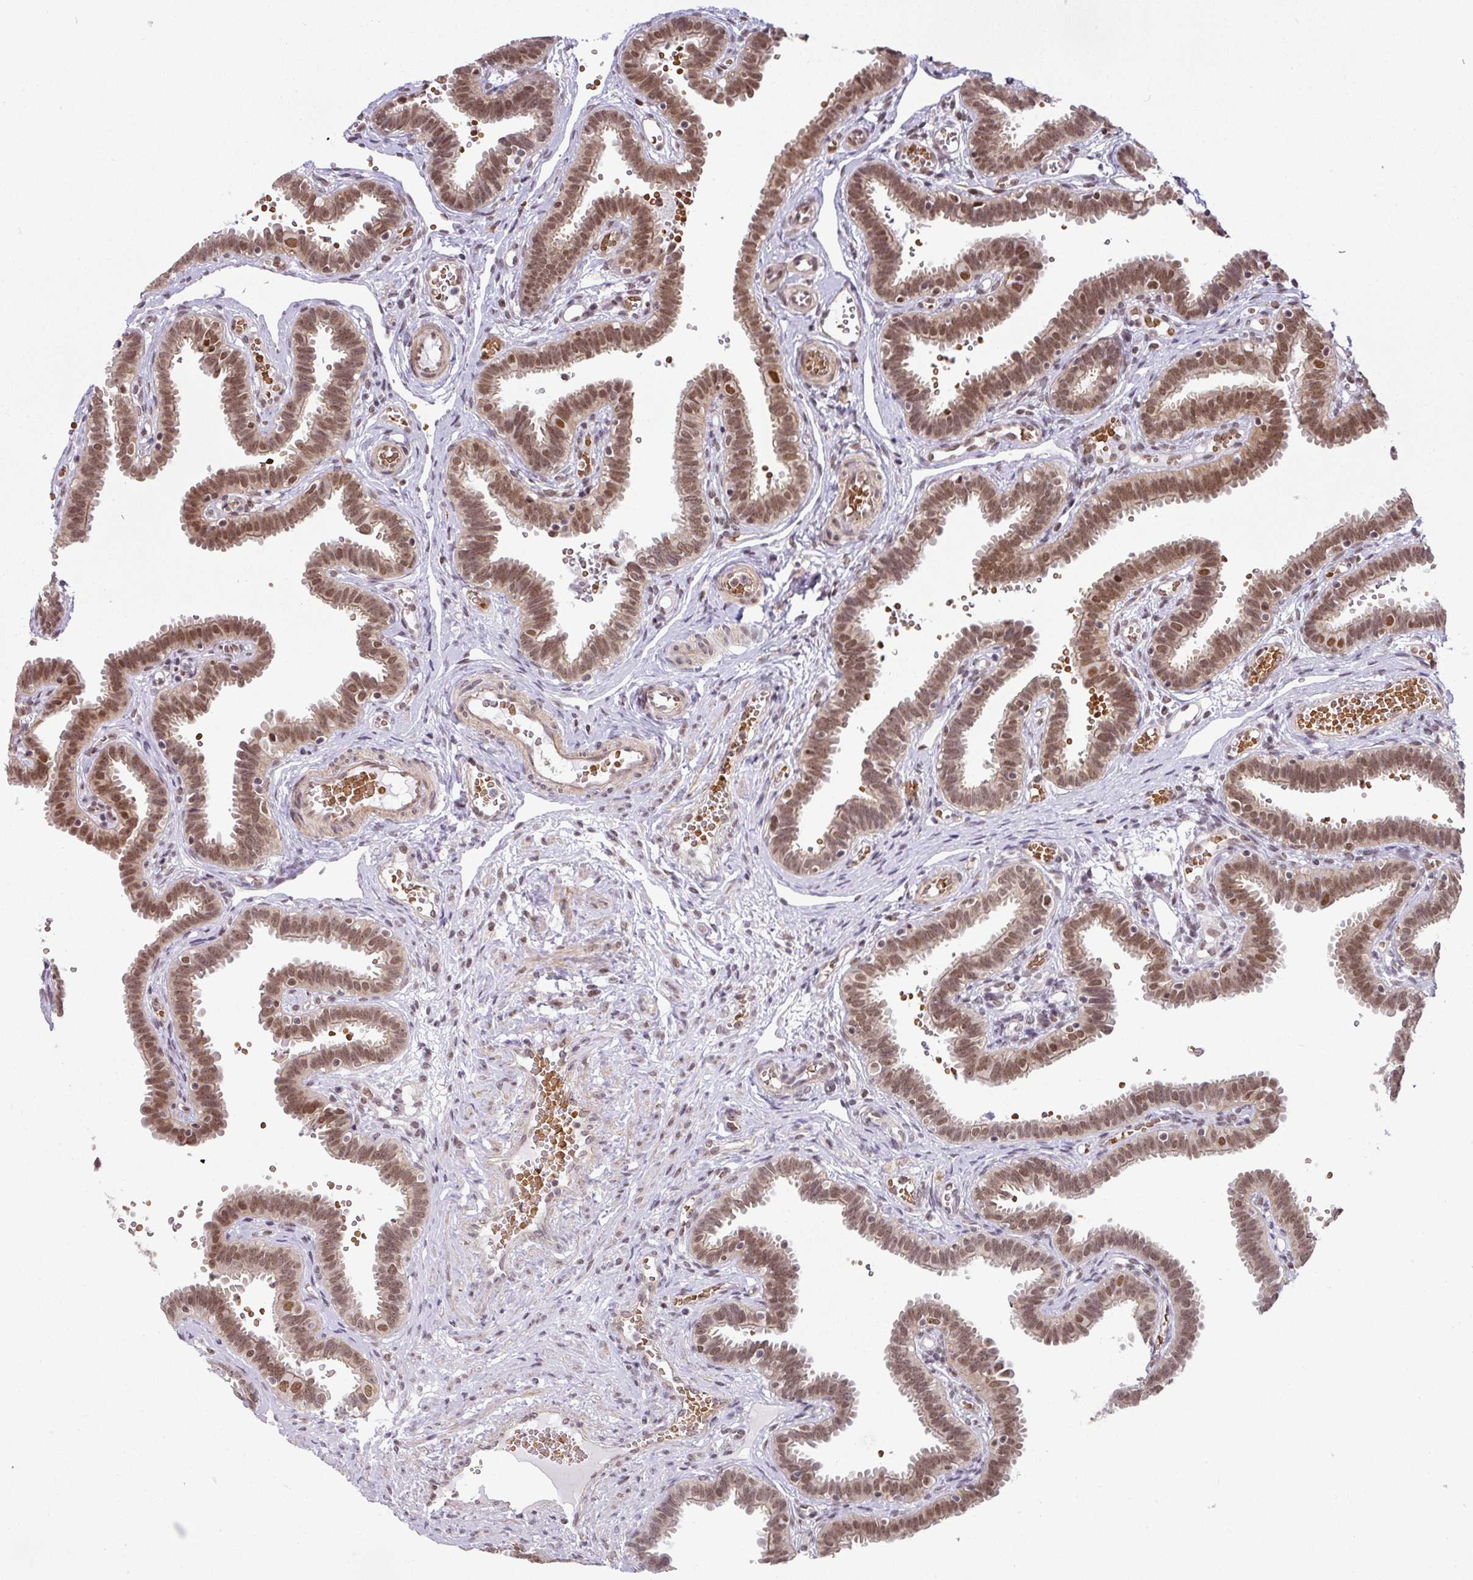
{"staining": {"intensity": "moderate", "quantity": ">75%", "location": "cytoplasmic/membranous,nuclear"}, "tissue": "fallopian tube", "cell_type": "Glandular cells", "image_type": "normal", "snomed": [{"axis": "morphology", "description": "Normal tissue, NOS"}, {"axis": "topography", "description": "Fallopian tube"}], "caption": "Immunohistochemical staining of unremarkable human fallopian tube displays medium levels of moderate cytoplasmic/membranous,nuclear expression in approximately >75% of glandular cells.", "gene": "NCOA5", "patient": {"sex": "female", "age": 37}}